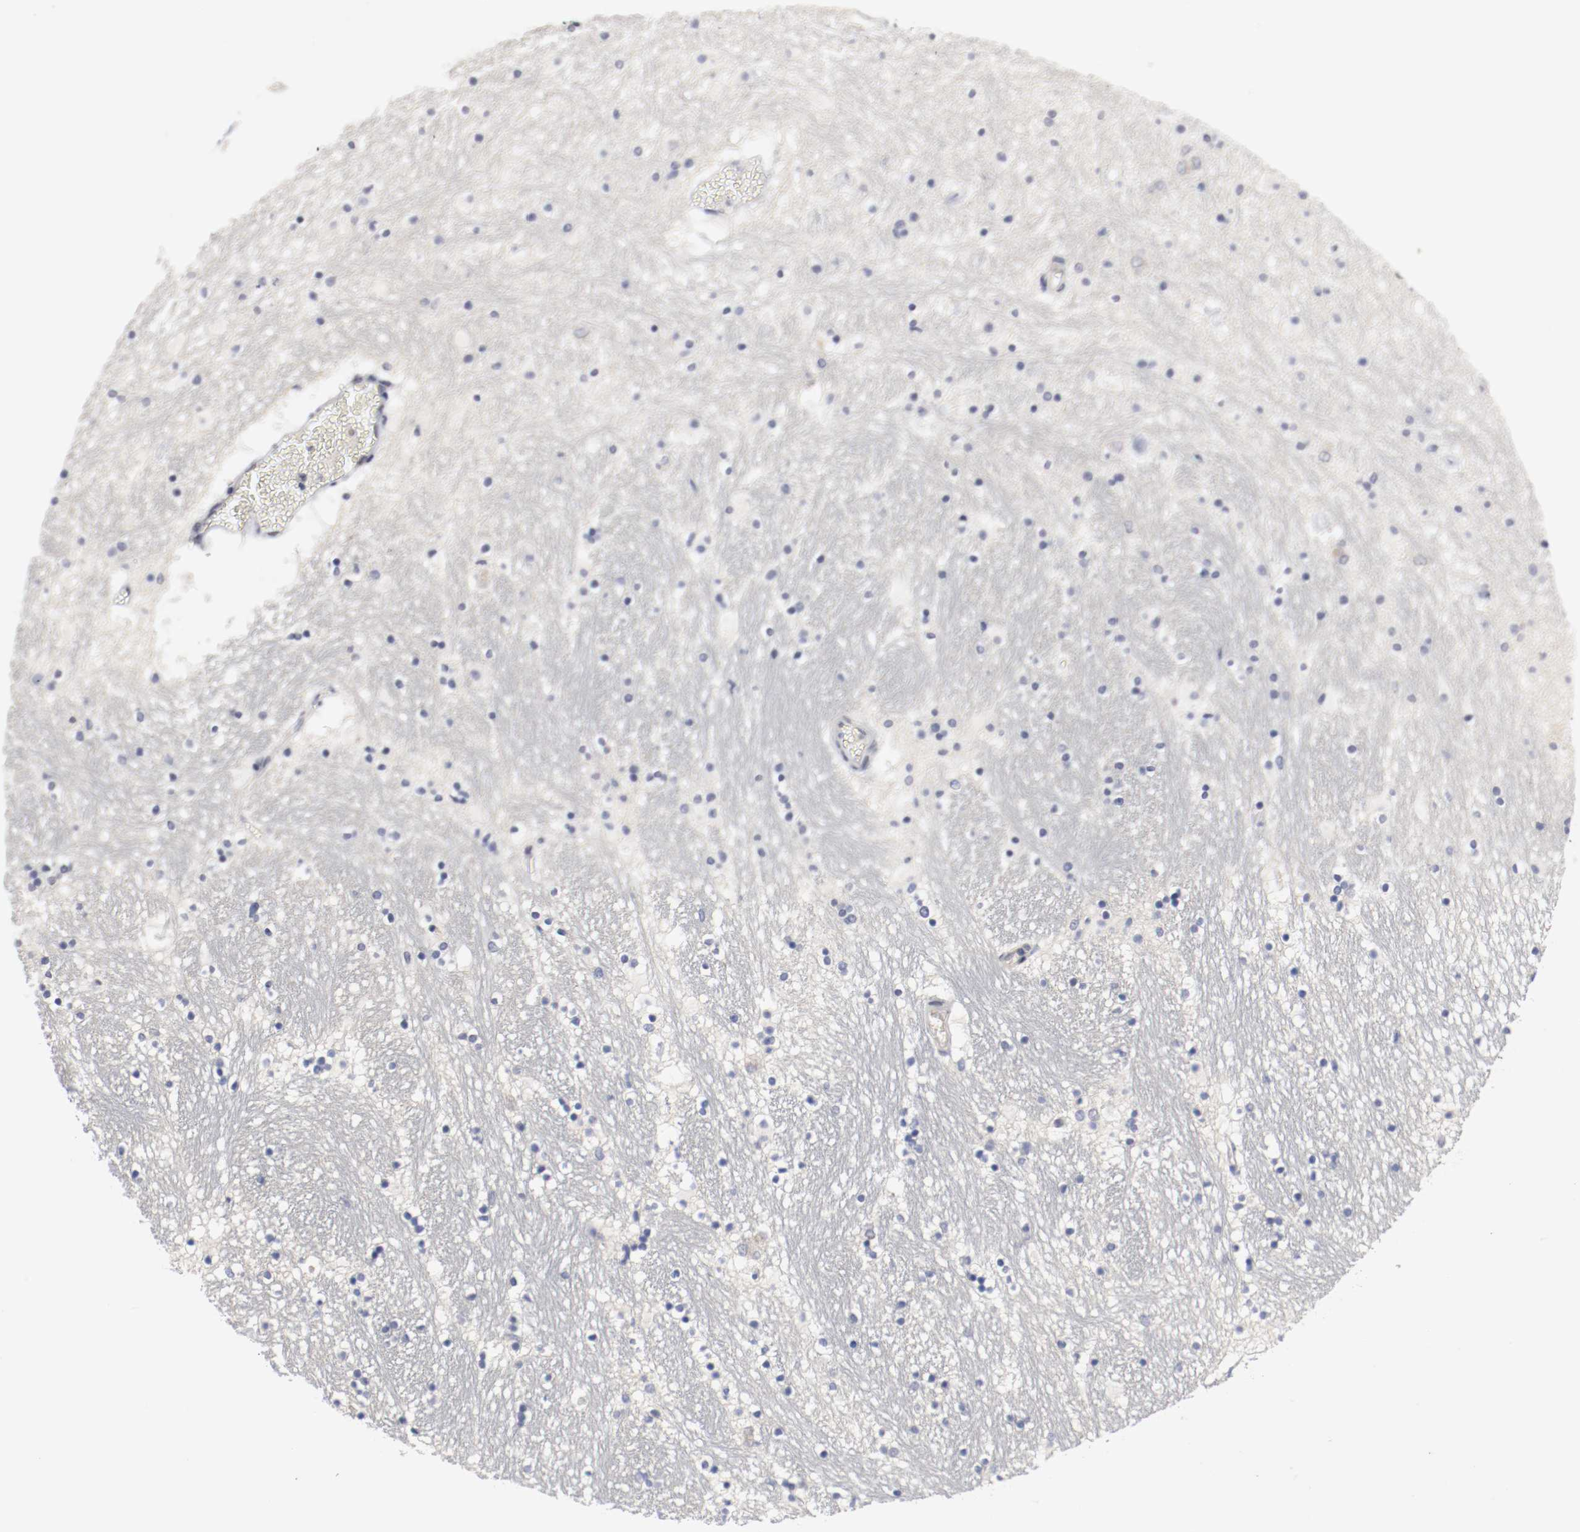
{"staining": {"intensity": "negative", "quantity": "none", "location": "none"}, "tissue": "hippocampus", "cell_type": "Glial cells", "image_type": "normal", "snomed": [{"axis": "morphology", "description": "Normal tissue, NOS"}, {"axis": "topography", "description": "Hippocampus"}], "caption": "This image is of normal hippocampus stained with immunohistochemistry to label a protein in brown with the nuclei are counter-stained blue. There is no expression in glial cells.", "gene": "FOSL2", "patient": {"sex": "male", "age": 45}}